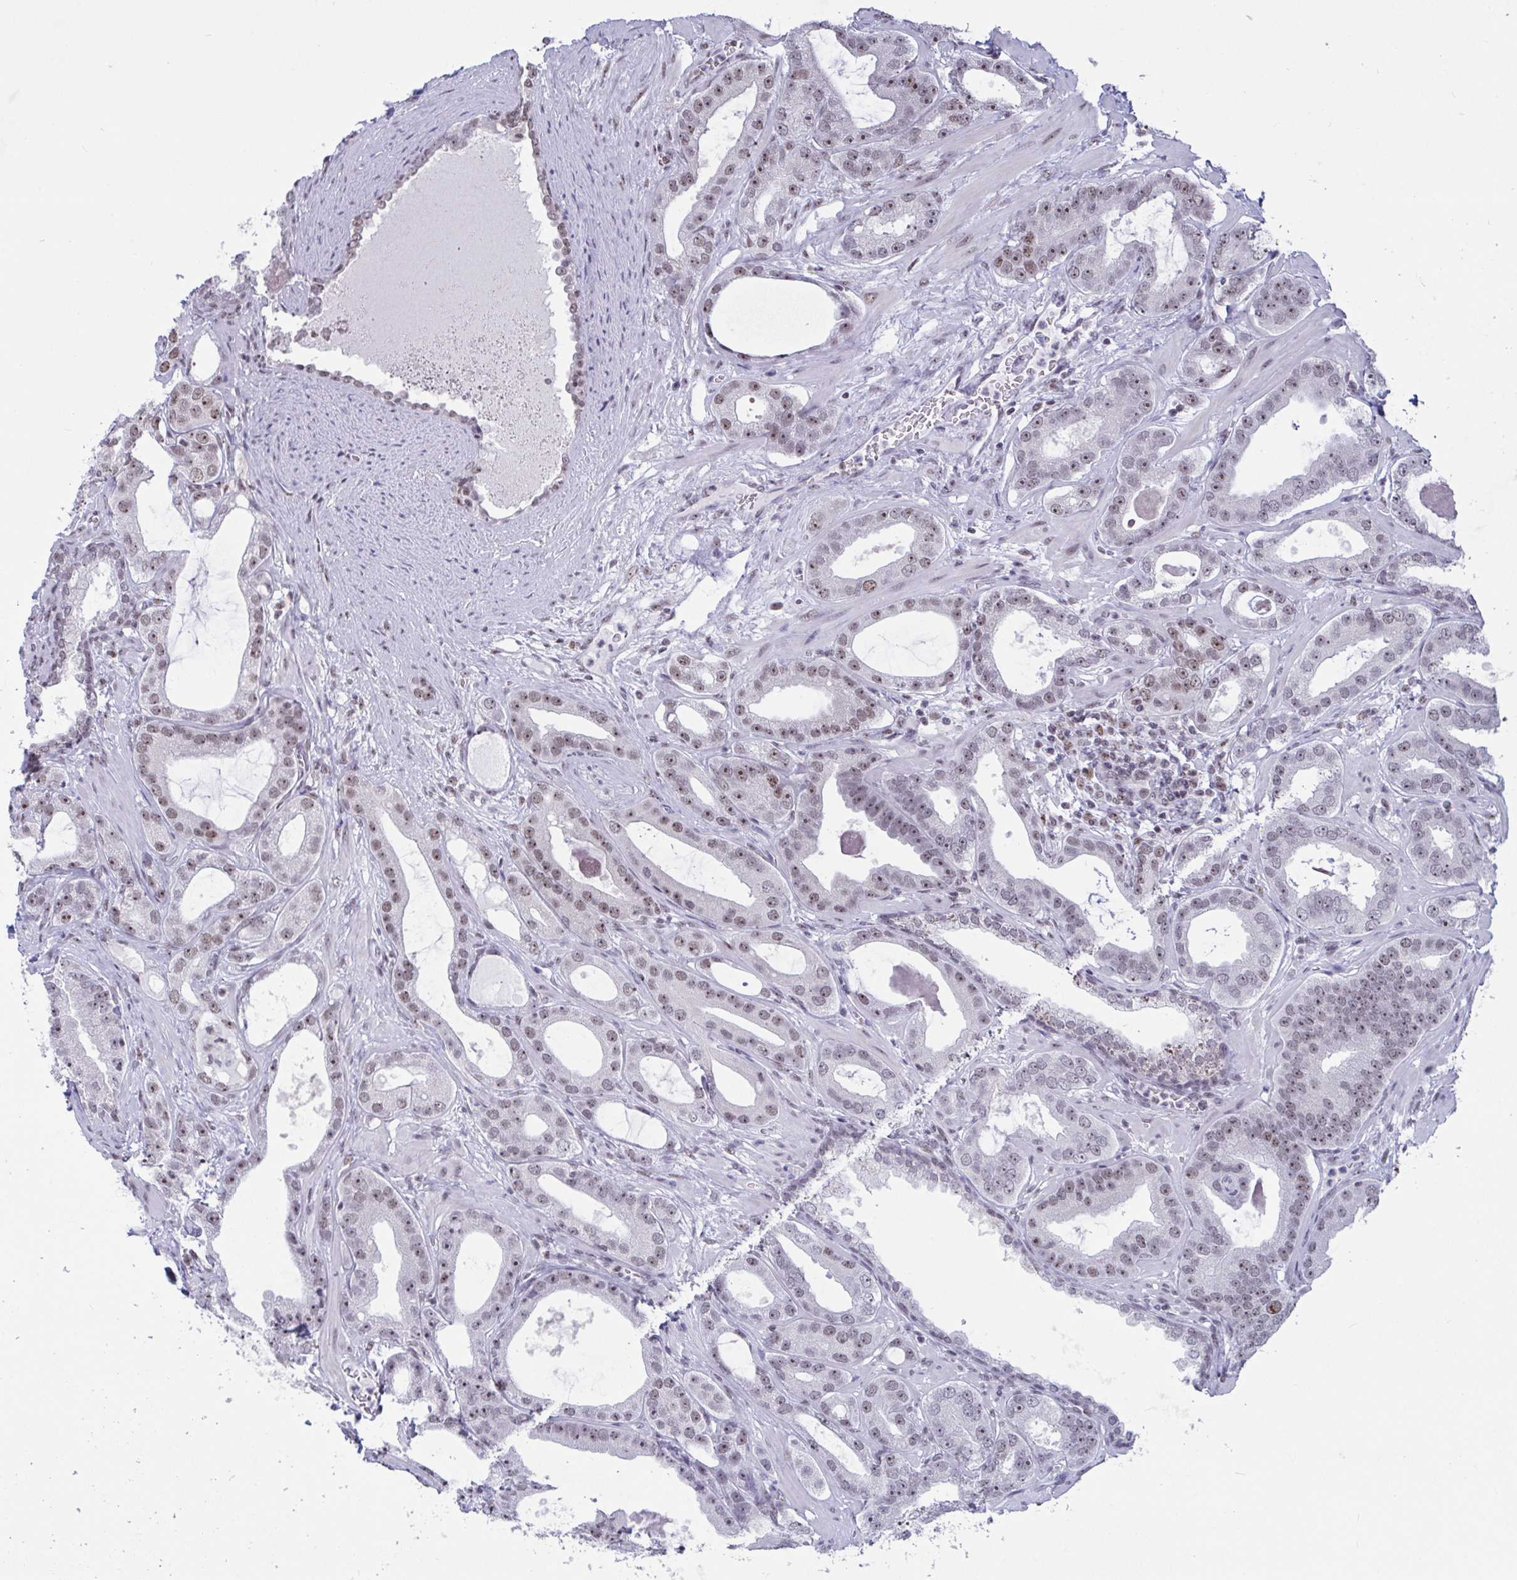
{"staining": {"intensity": "moderate", "quantity": "25%-75%", "location": "nuclear"}, "tissue": "prostate cancer", "cell_type": "Tumor cells", "image_type": "cancer", "snomed": [{"axis": "morphology", "description": "Adenocarcinoma, High grade"}, {"axis": "topography", "description": "Prostate"}], "caption": "Immunohistochemistry (IHC) of adenocarcinoma (high-grade) (prostate) demonstrates medium levels of moderate nuclear positivity in about 25%-75% of tumor cells.", "gene": "SUPT16H", "patient": {"sex": "male", "age": 65}}